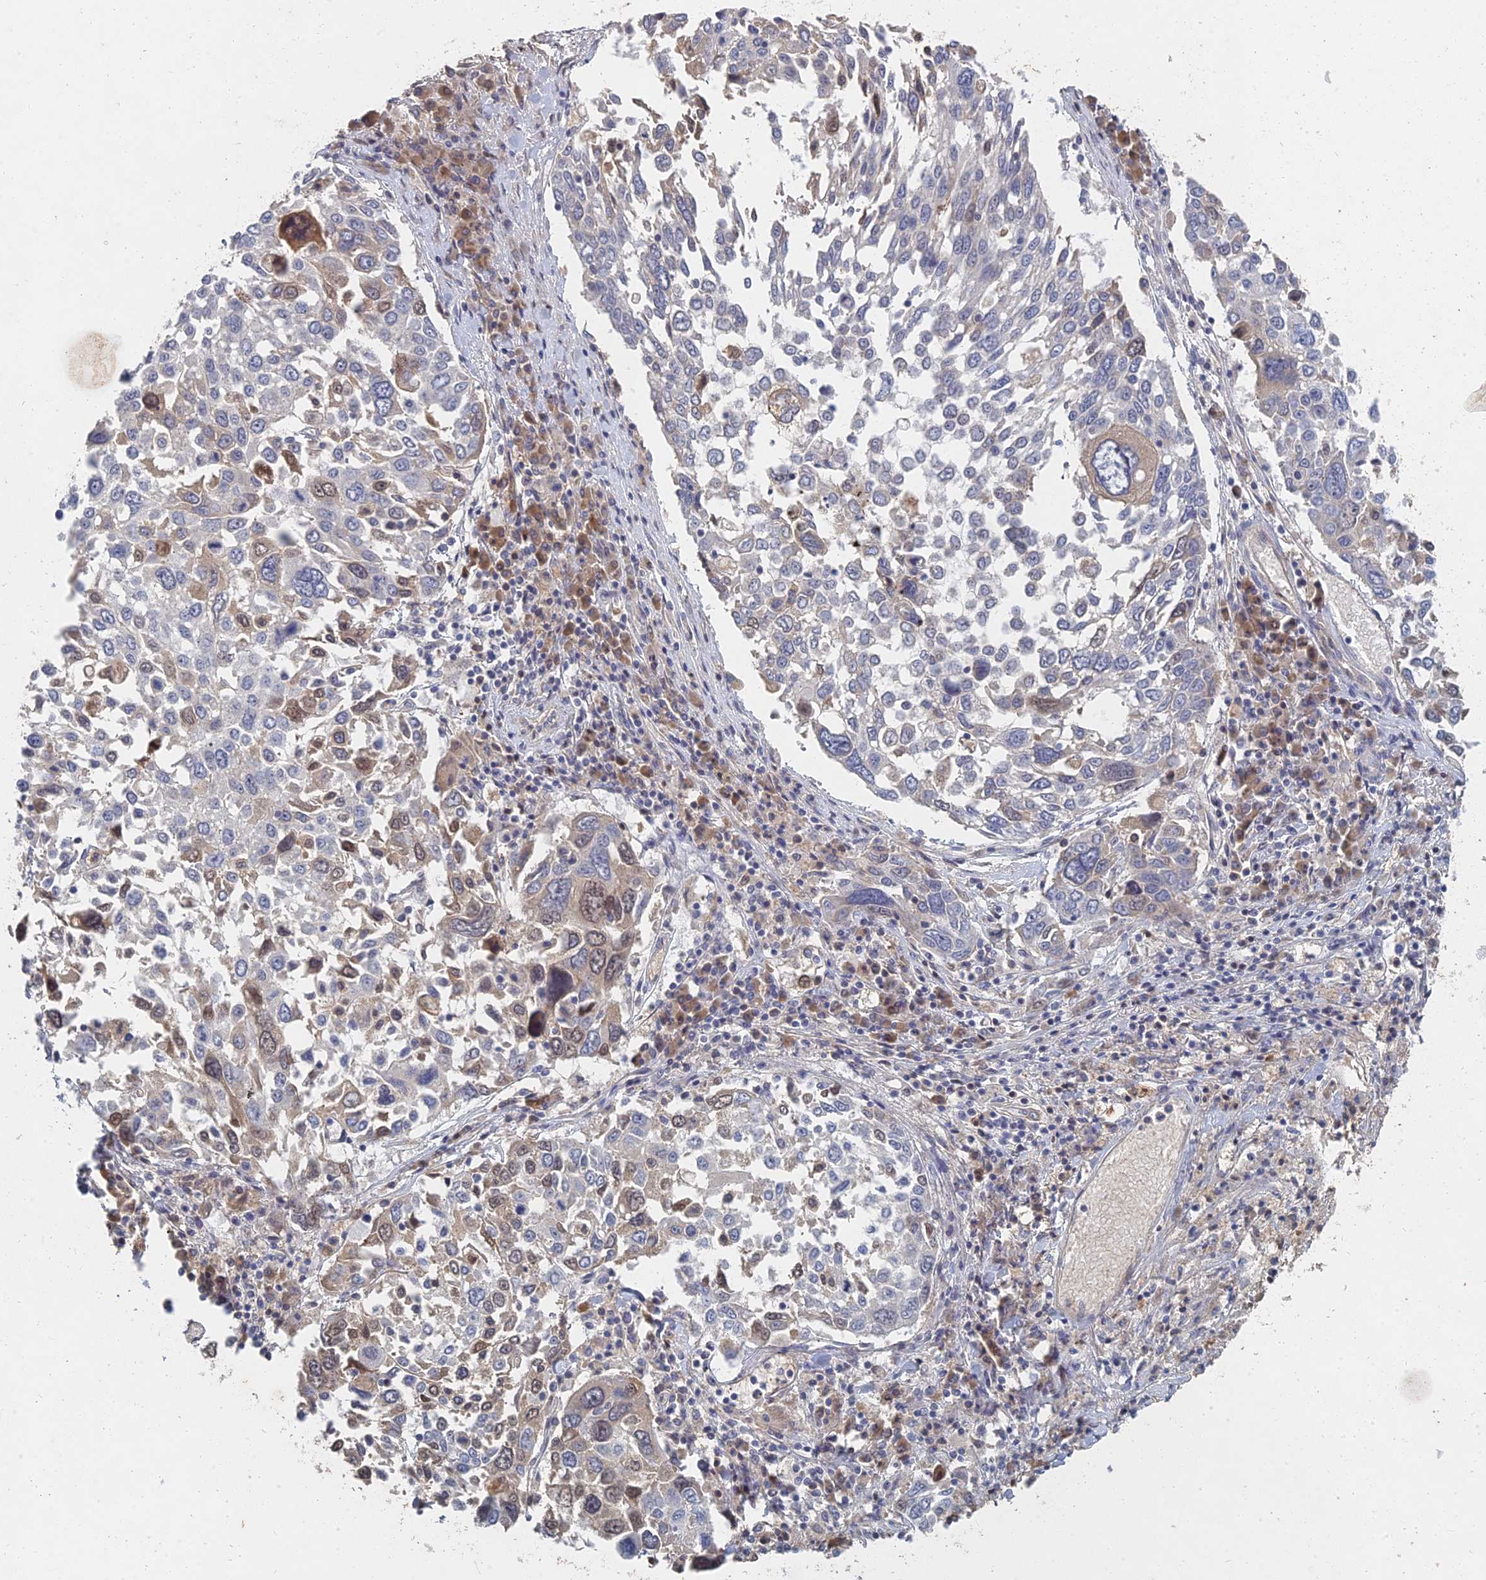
{"staining": {"intensity": "moderate", "quantity": "<25%", "location": "nuclear"}, "tissue": "lung cancer", "cell_type": "Tumor cells", "image_type": "cancer", "snomed": [{"axis": "morphology", "description": "Squamous cell carcinoma, NOS"}, {"axis": "topography", "description": "Lung"}], "caption": "Moderate nuclear positivity for a protein is identified in about <25% of tumor cells of lung cancer using immunohistochemistry.", "gene": "GNA15", "patient": {"sex": "male", "age": 65}}